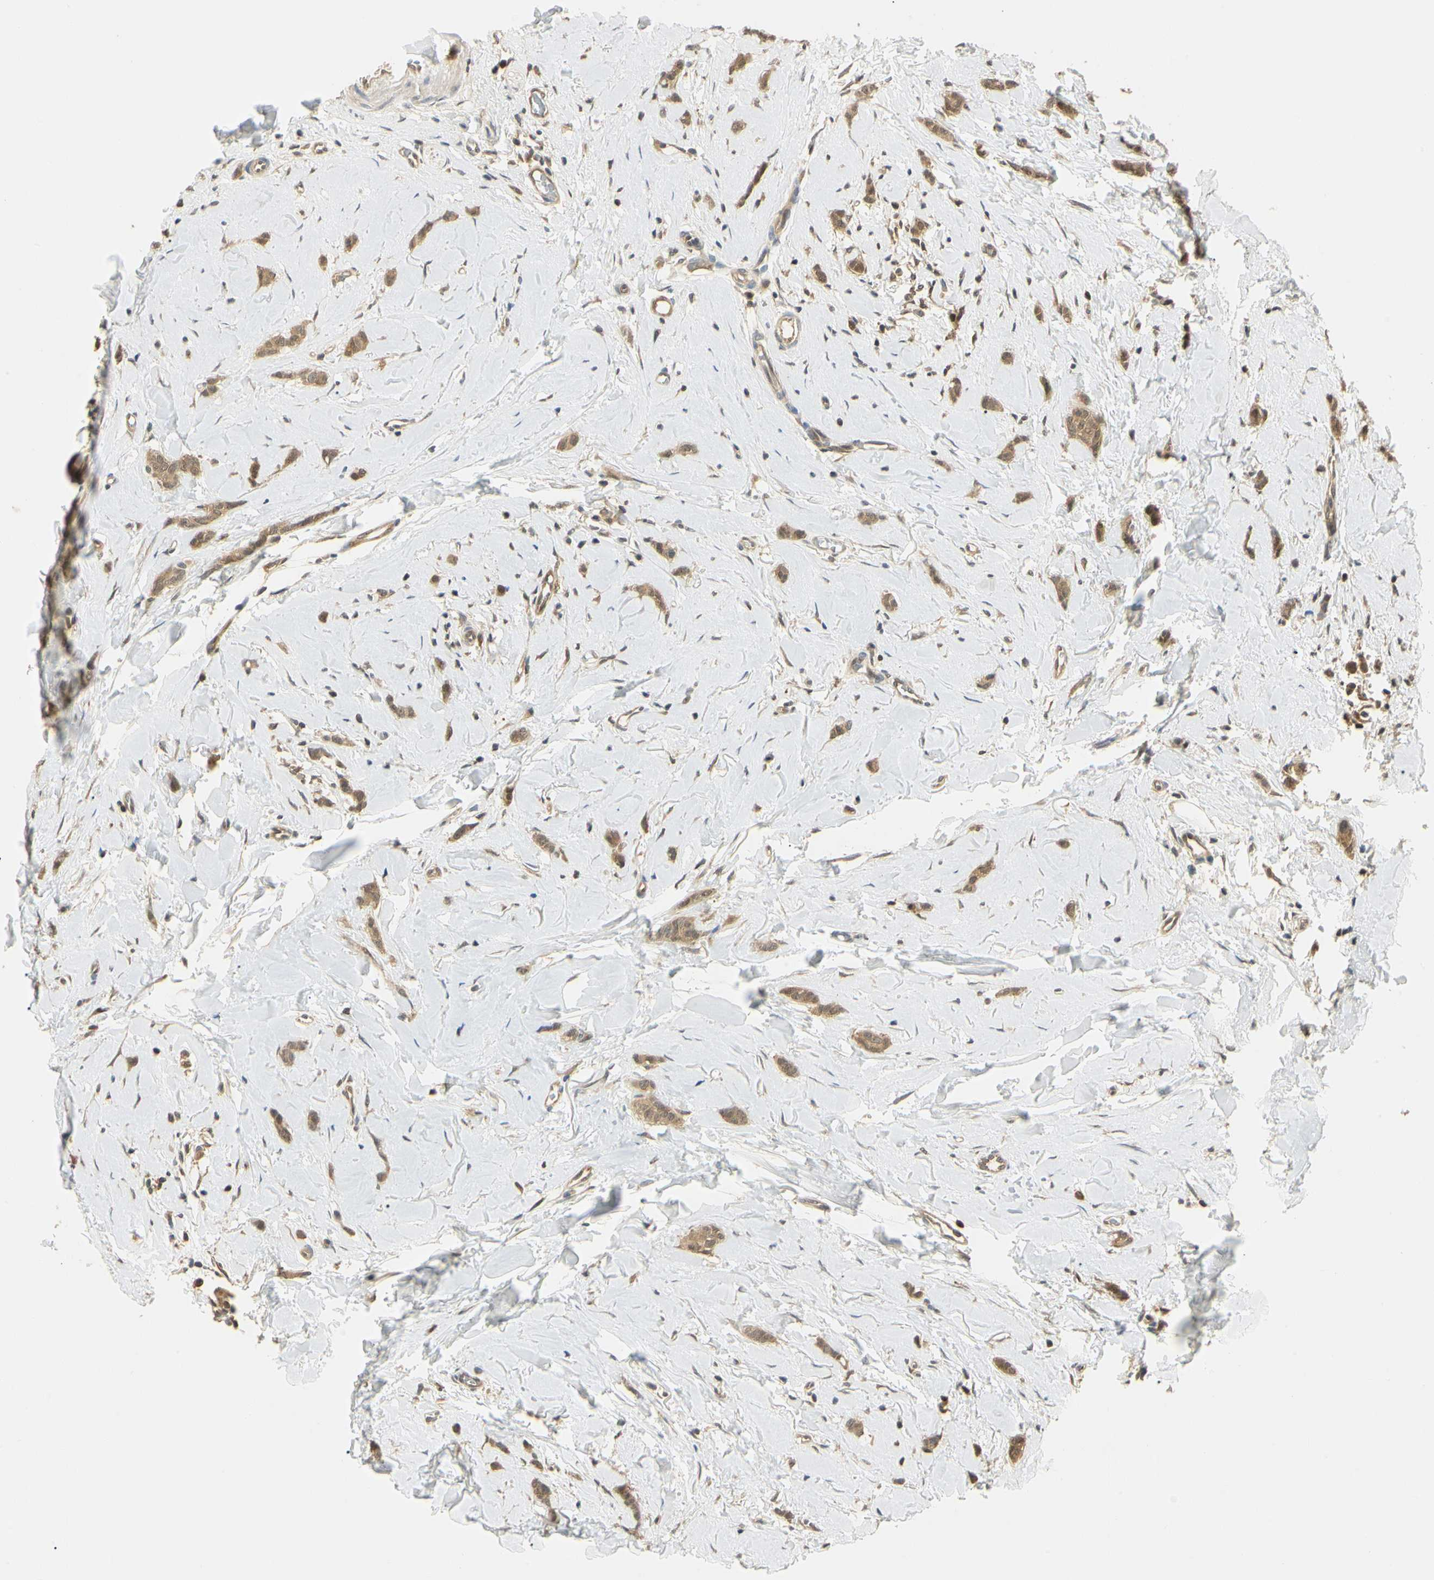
{"staining": {"intensity": "moderate", "quantity": ">75%", "location": "cytoplasmic/membranous,nuclear"}, "tissue": "breast cancer", "cell_type": "Tumor cells", "image_type": "cancer", "snomed": [{"axis": "morphology", "description": "Lobular carcinoma"}, {"axis": "topography", "description": "Skin"}, {"axis": "topography", "description": "Breast"}], "caption": "IHC (DAB) staining of breast cancer (lobular carcinoma) displays moderate cytoplasmic/membranous and nuclear protein positivity in approximately >75% of tumor cells. The staining is performed using DAB brown chromogen to label protein expression. The nuclei are counter-stained blue using hematoxylin.", "gene": "UBE2Z", "patient": {"sex": "female", "age": 46}}